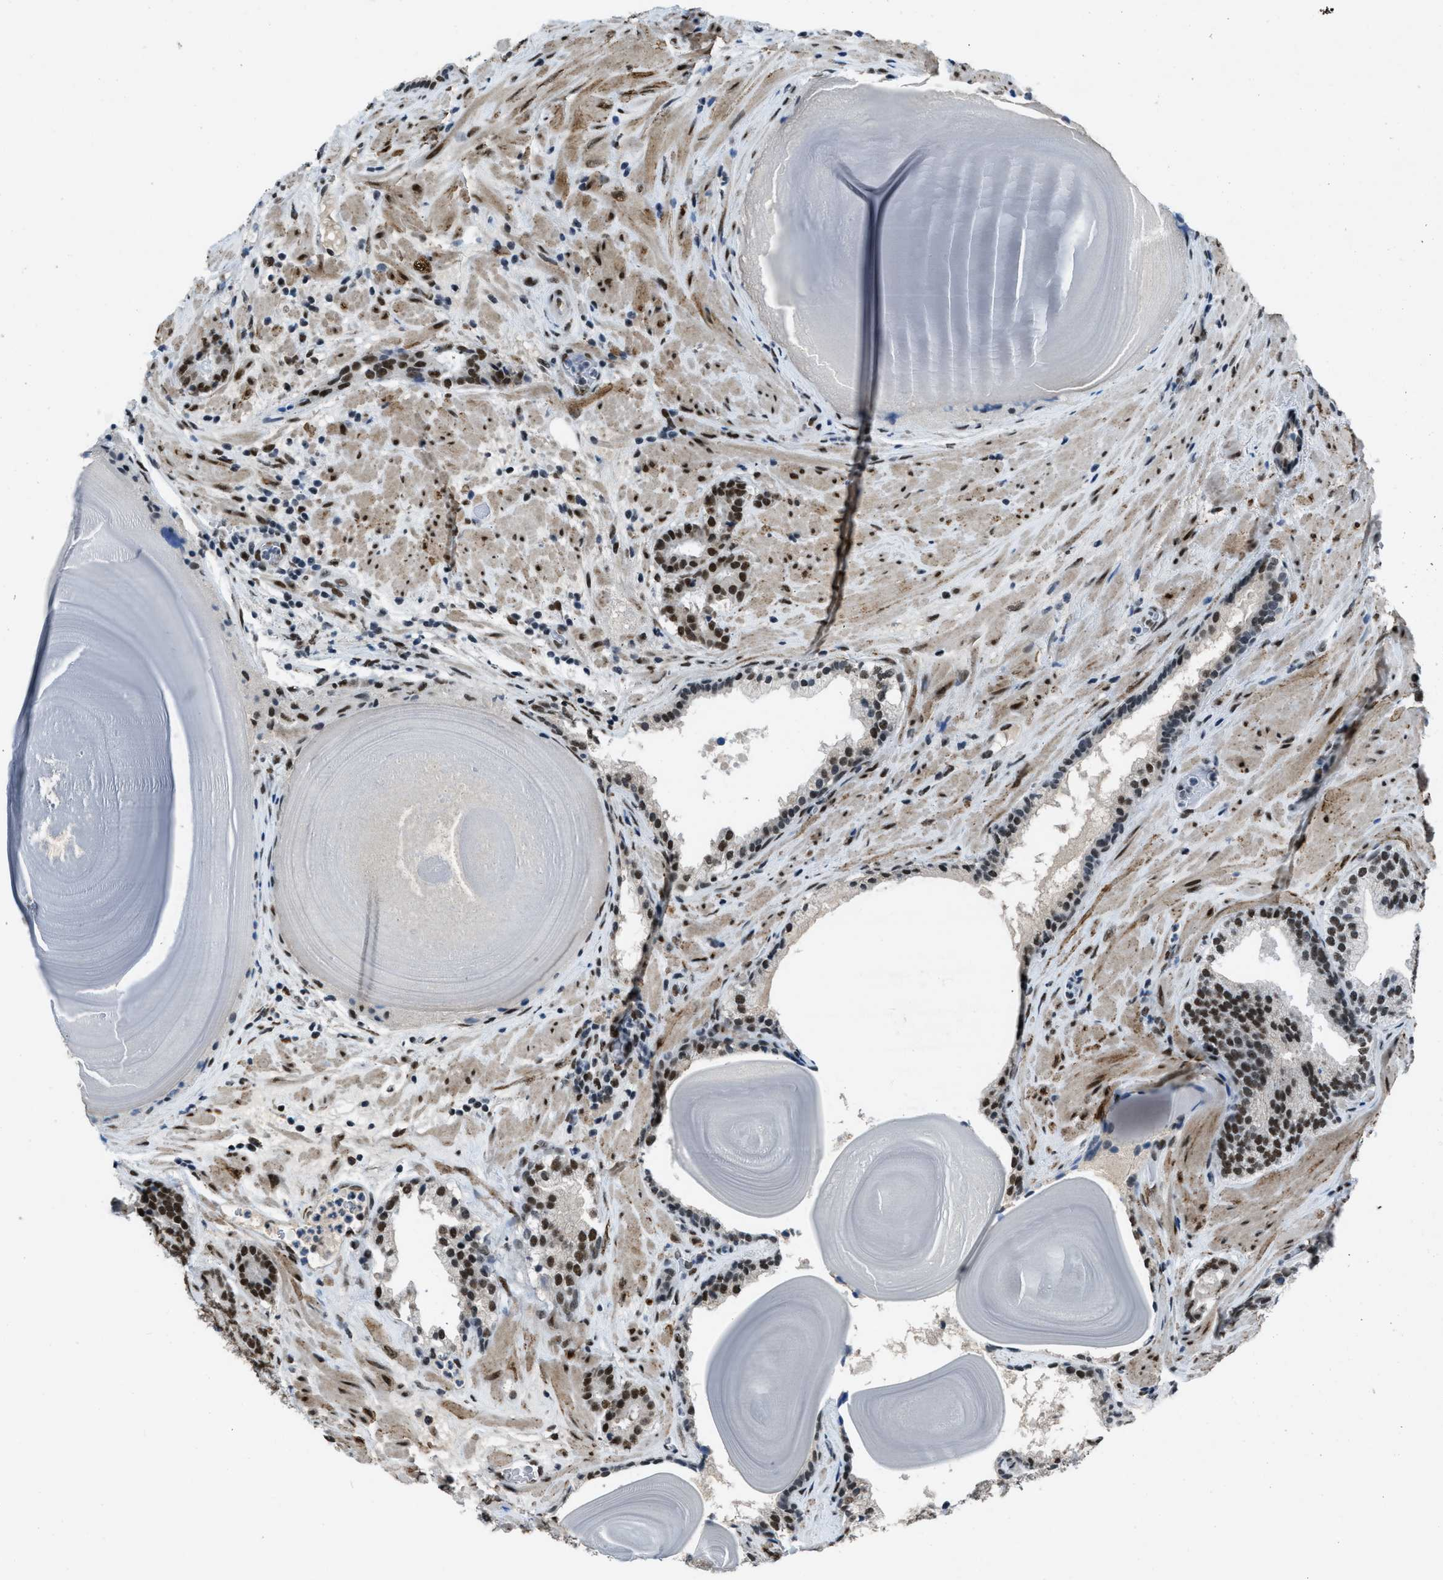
{"staining": {"intensity": "strong", "quantity": ">75%", "location": "nuclear"}, "tissue": "prostate cancer", "cell_type": "Tumor cells", "image_type": "cancer", "snomed": [{"axis": "morphology", "description": "Adenocarcinoma, Low grade"}, {"axis": "topography", "description": "Prostate"}], "caption": "Prostate adenocarcinoma (low-grade) stained for a protein (brown) demonstrates strong nuclear positive staining in about >75% of tumor cells.", "gene": "GATAD2B", "patient": {"sex": "male", "age": 69}}